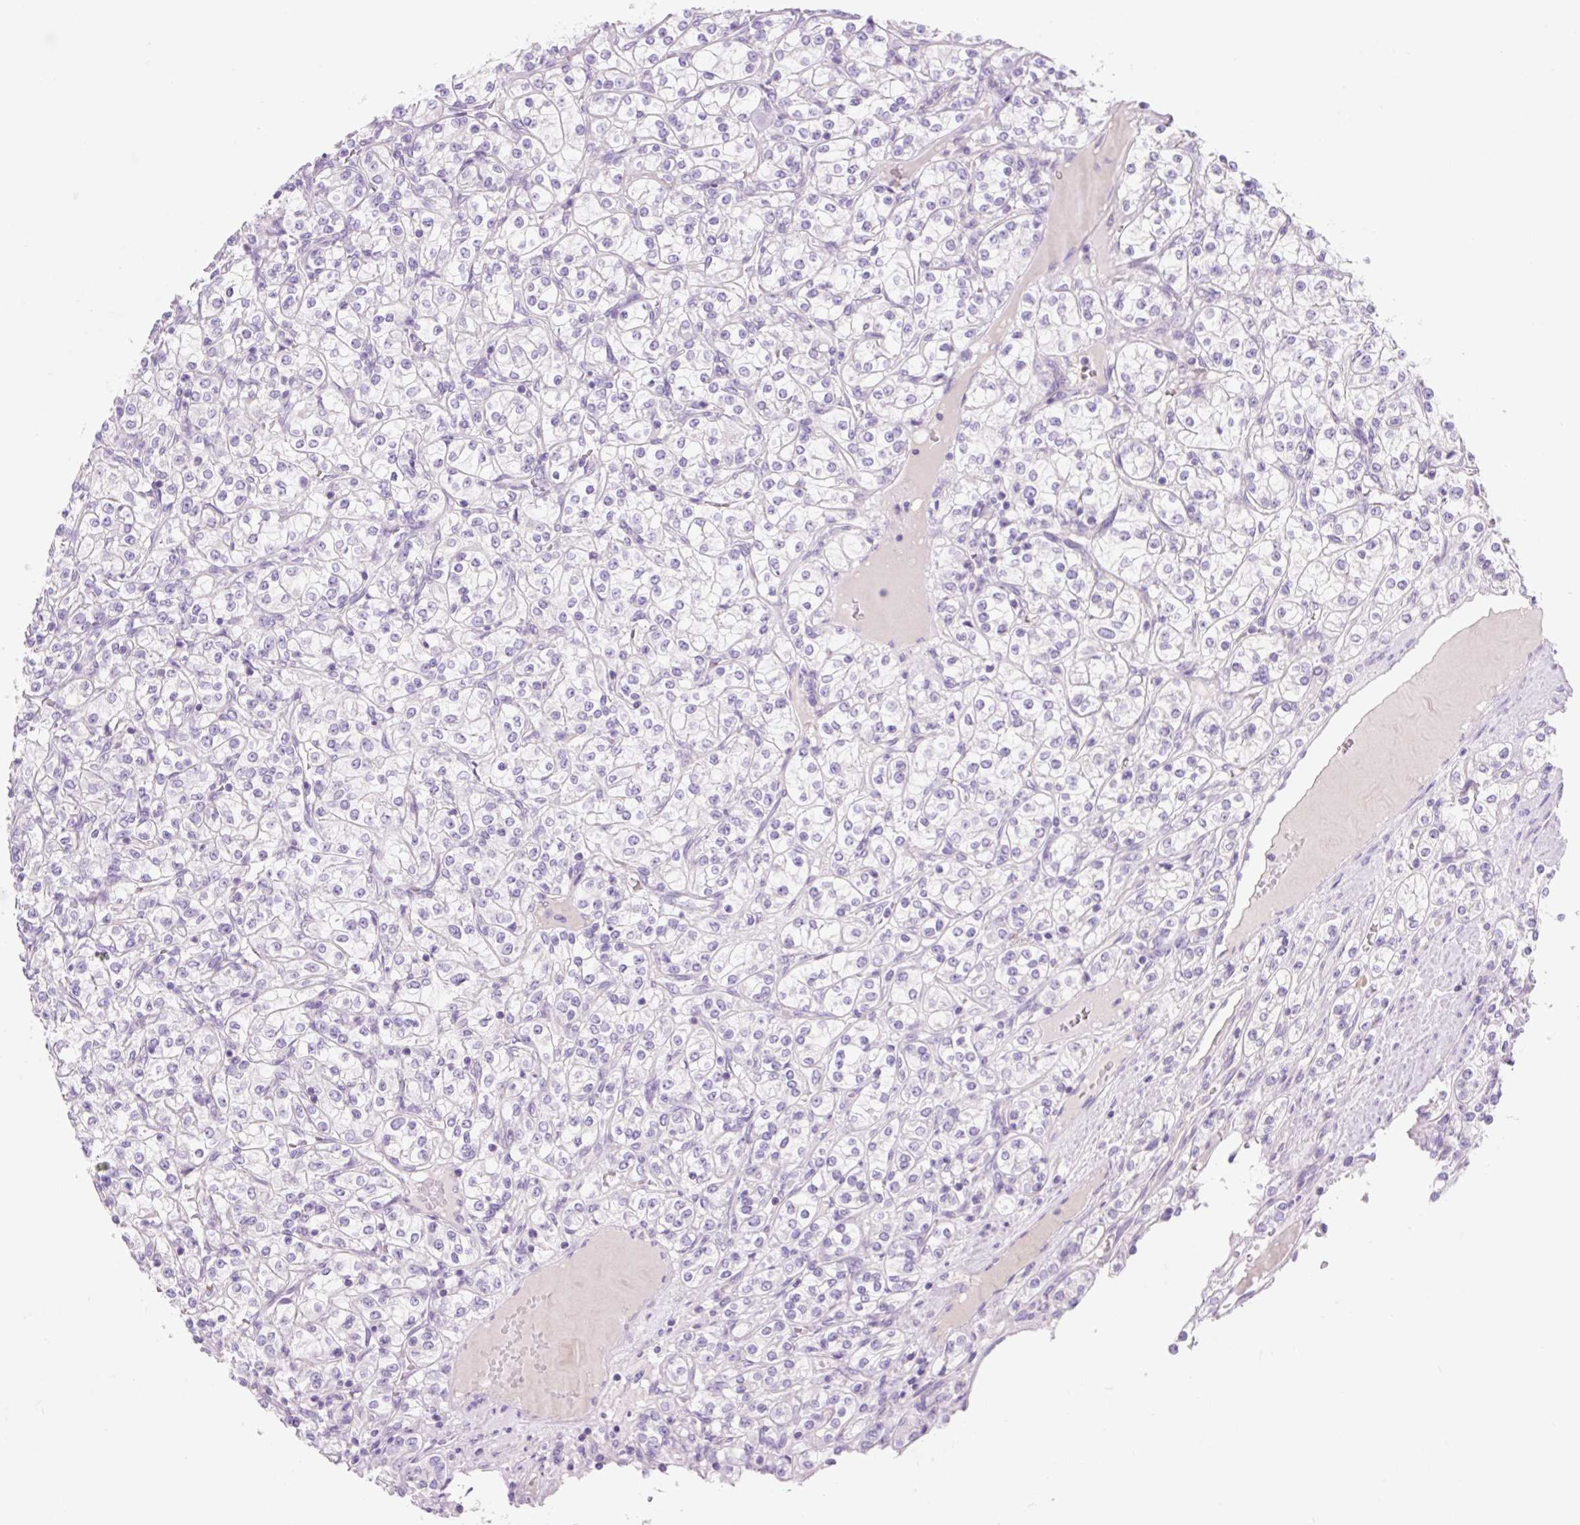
{"staining": {"intensity": "negative", "quantity": "none", "location": "none"}, "tissue": "renal cancer", "cell_type": "Tumor cells", "image_type": "cancer", "snomed": [{"axis": "morphology", "description": "Adenocarcinoma, NOS"}, {"axis": "topography", "description": "Kidney"}], "caption": "The micrograph displays no significant staining in tumor cells of renal adenocarcinoma.", "gene": "CELF6", "patient": {"sex": "male", "age": 77}}